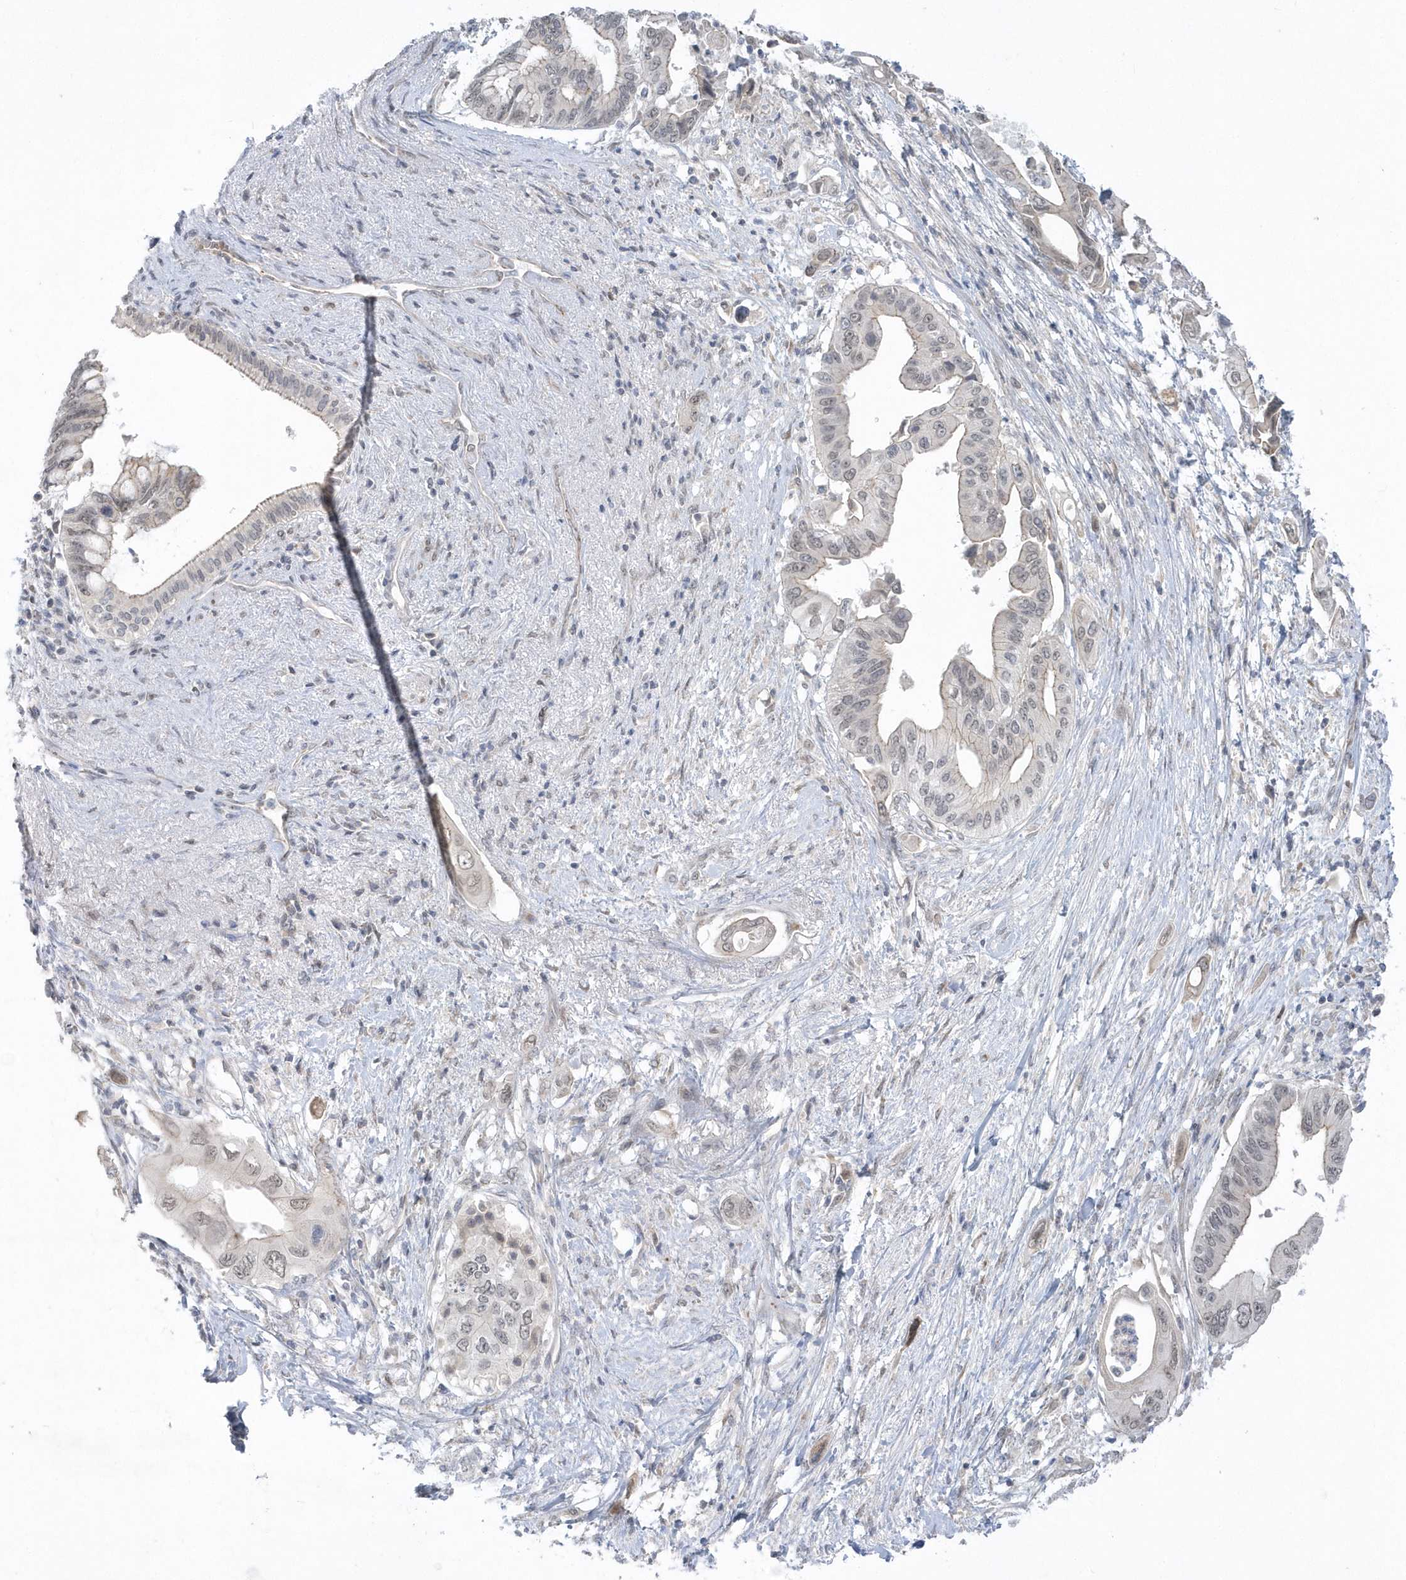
{"staining": {"intensity": "weak", "quantity": "25%-75%", "location": "nuclear"}, "tissue": "pancreatic cancer", "cell_type": "Tumor cells", "image_type": "cancer", "snomed": [{"axis": "morphology", "description": "Adenocarcinoma, NOS"}, {"axis": "topography", "description": "Pancreas"}], "caption": "Immunohistochemical staining of human adenocarcinoma (pancreatic) exhibits low levels of weak nuclear protein positivity in approximately 25%-75% of tumor cells.", "gene": "ZC3H12D", "patient": {"sex": "male", "age": 66}}